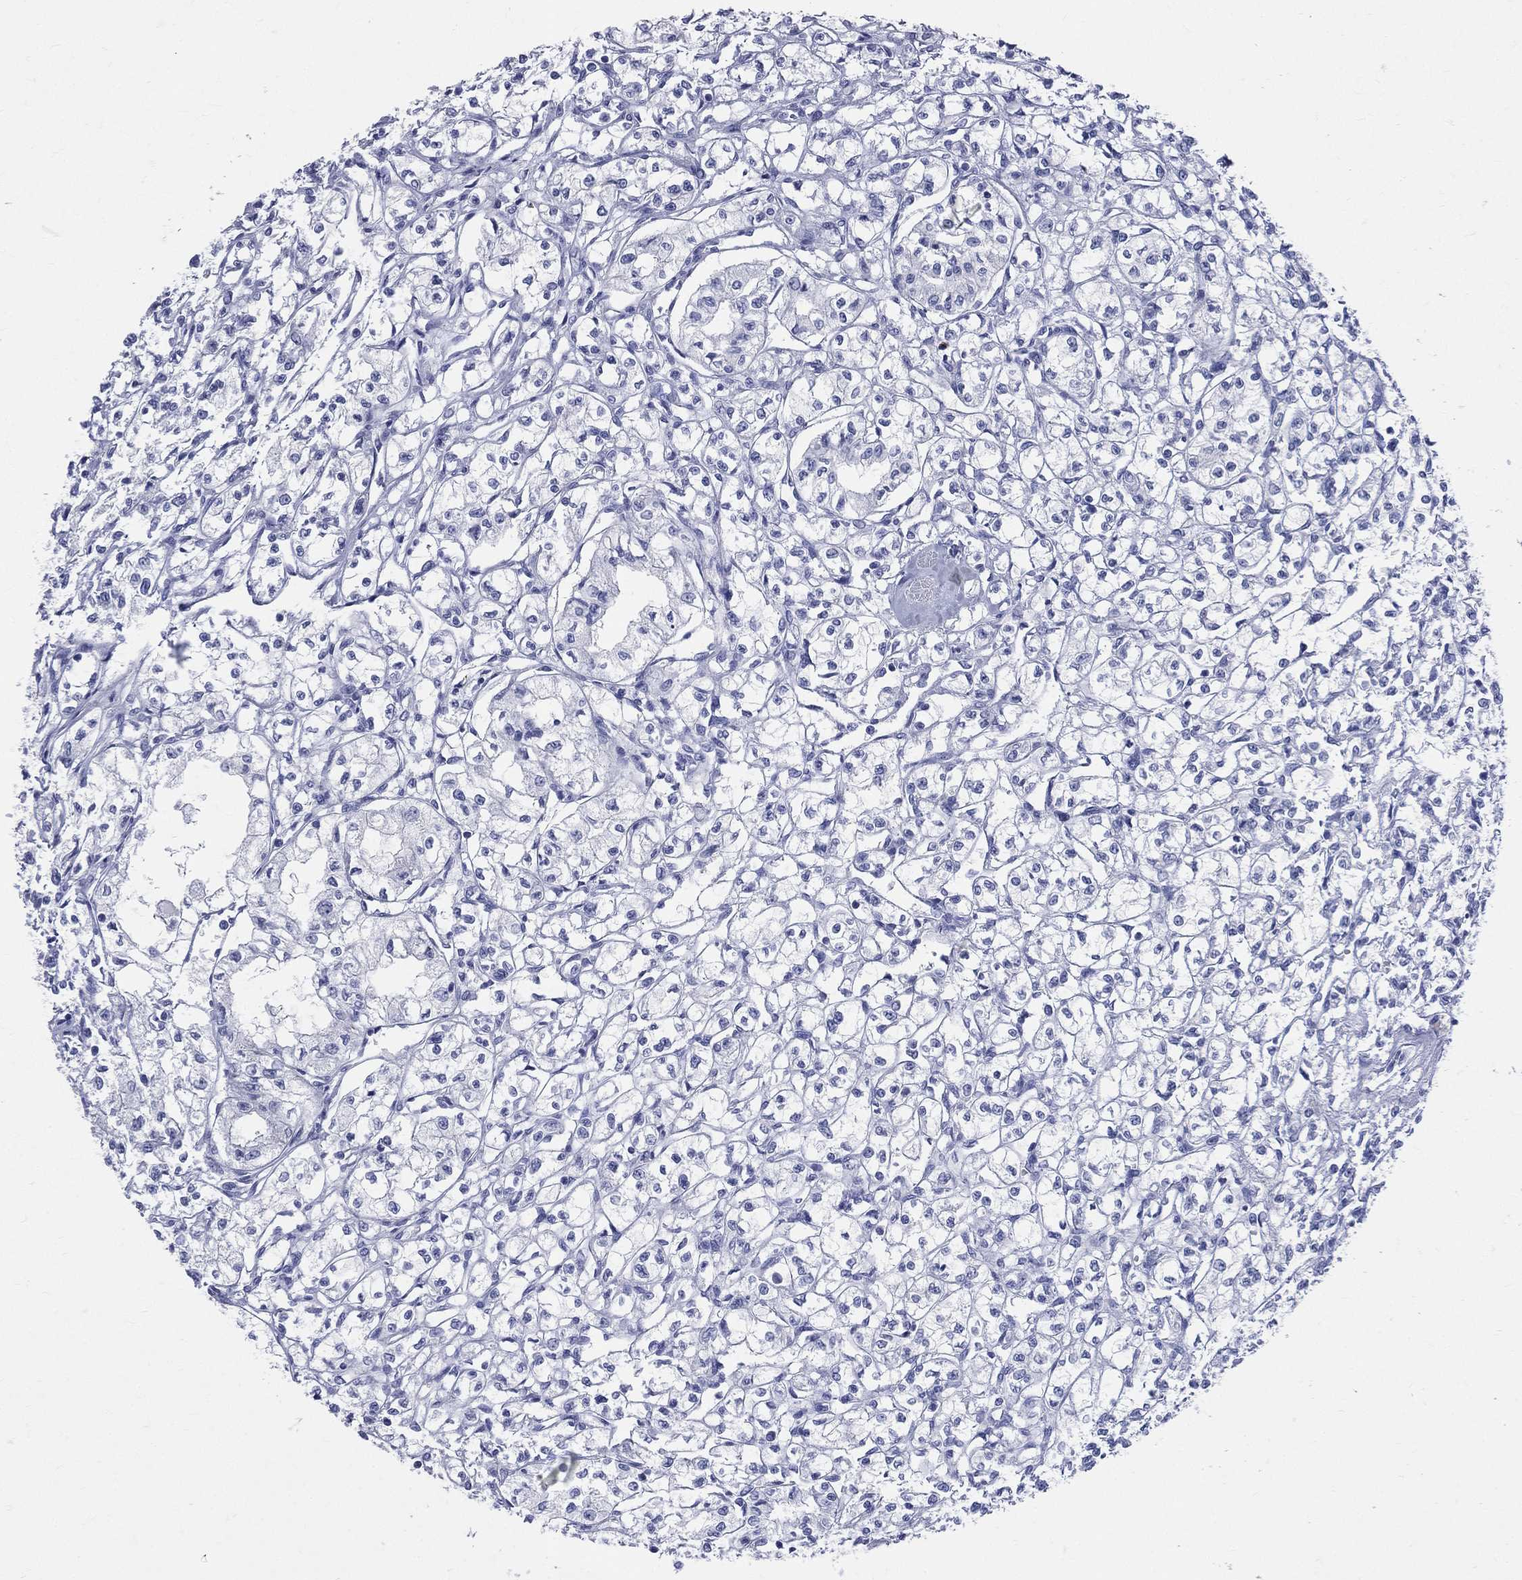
{"staining": {"intensity": "negative", "quantity": "none", "location": "none"}, "tissue": "renal cancer", "cell_type": "Tumor cells", "image_type": "cancer", "snomed": [{"axis": "morphology", "description": "Adenocarcinoma, NOS"}, {"axis": "topography", "description": "Kidney"}], "caption": "IHC of renal cancer (adenocarcinoma) shows no staining in tumor cells. The staining is performed using DAB (3,3'-diaminobenzidine) brown chromogen with nuclei counter-stained in using hematoxylin.", "gene": "SYP", "patient": {"sex": "male", "age": 56}}